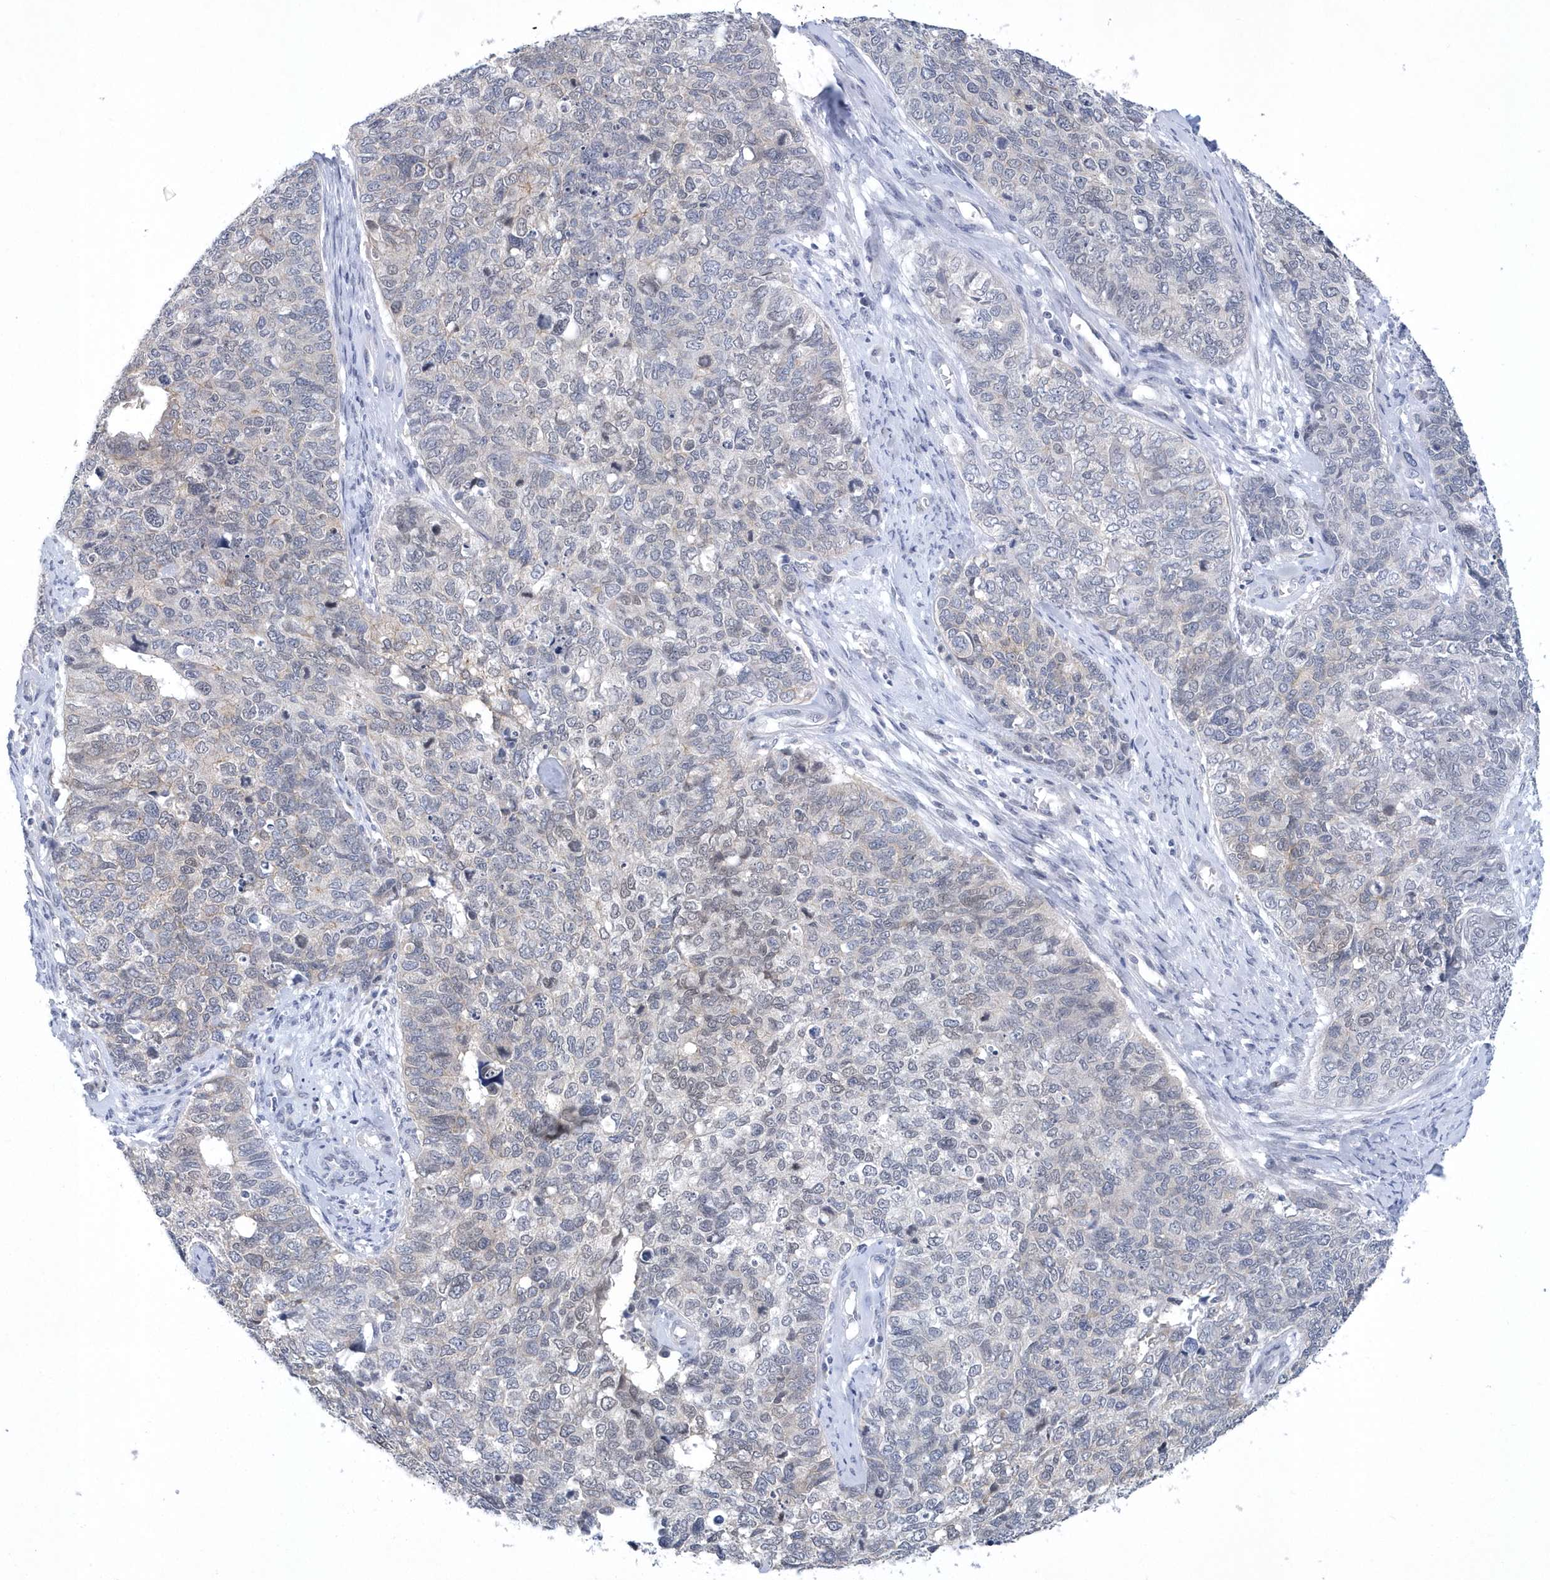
{"staining": {"intensity": "weak", "quantity": "<25%", "location": "cytoplasmic/membranous"}, "tissue": "cervical cancer", "cell_type": "Tumor cells", "image_type": "cancer", "snomed": [{"axis": "morphology", "description": "Squamous cell carcinoma, NOS"}, {"axis": "topography", "description": "Cervix"}], "caption": "This micrograph is of cervical cancer stained with immunohistochemistry (IHC) to label a protein in brown with the nuclei are counter-stained blue. There is no expression in tumor cells.", "gene": "SRGAP3", "patient": {"sex": "female", "age": 63}}